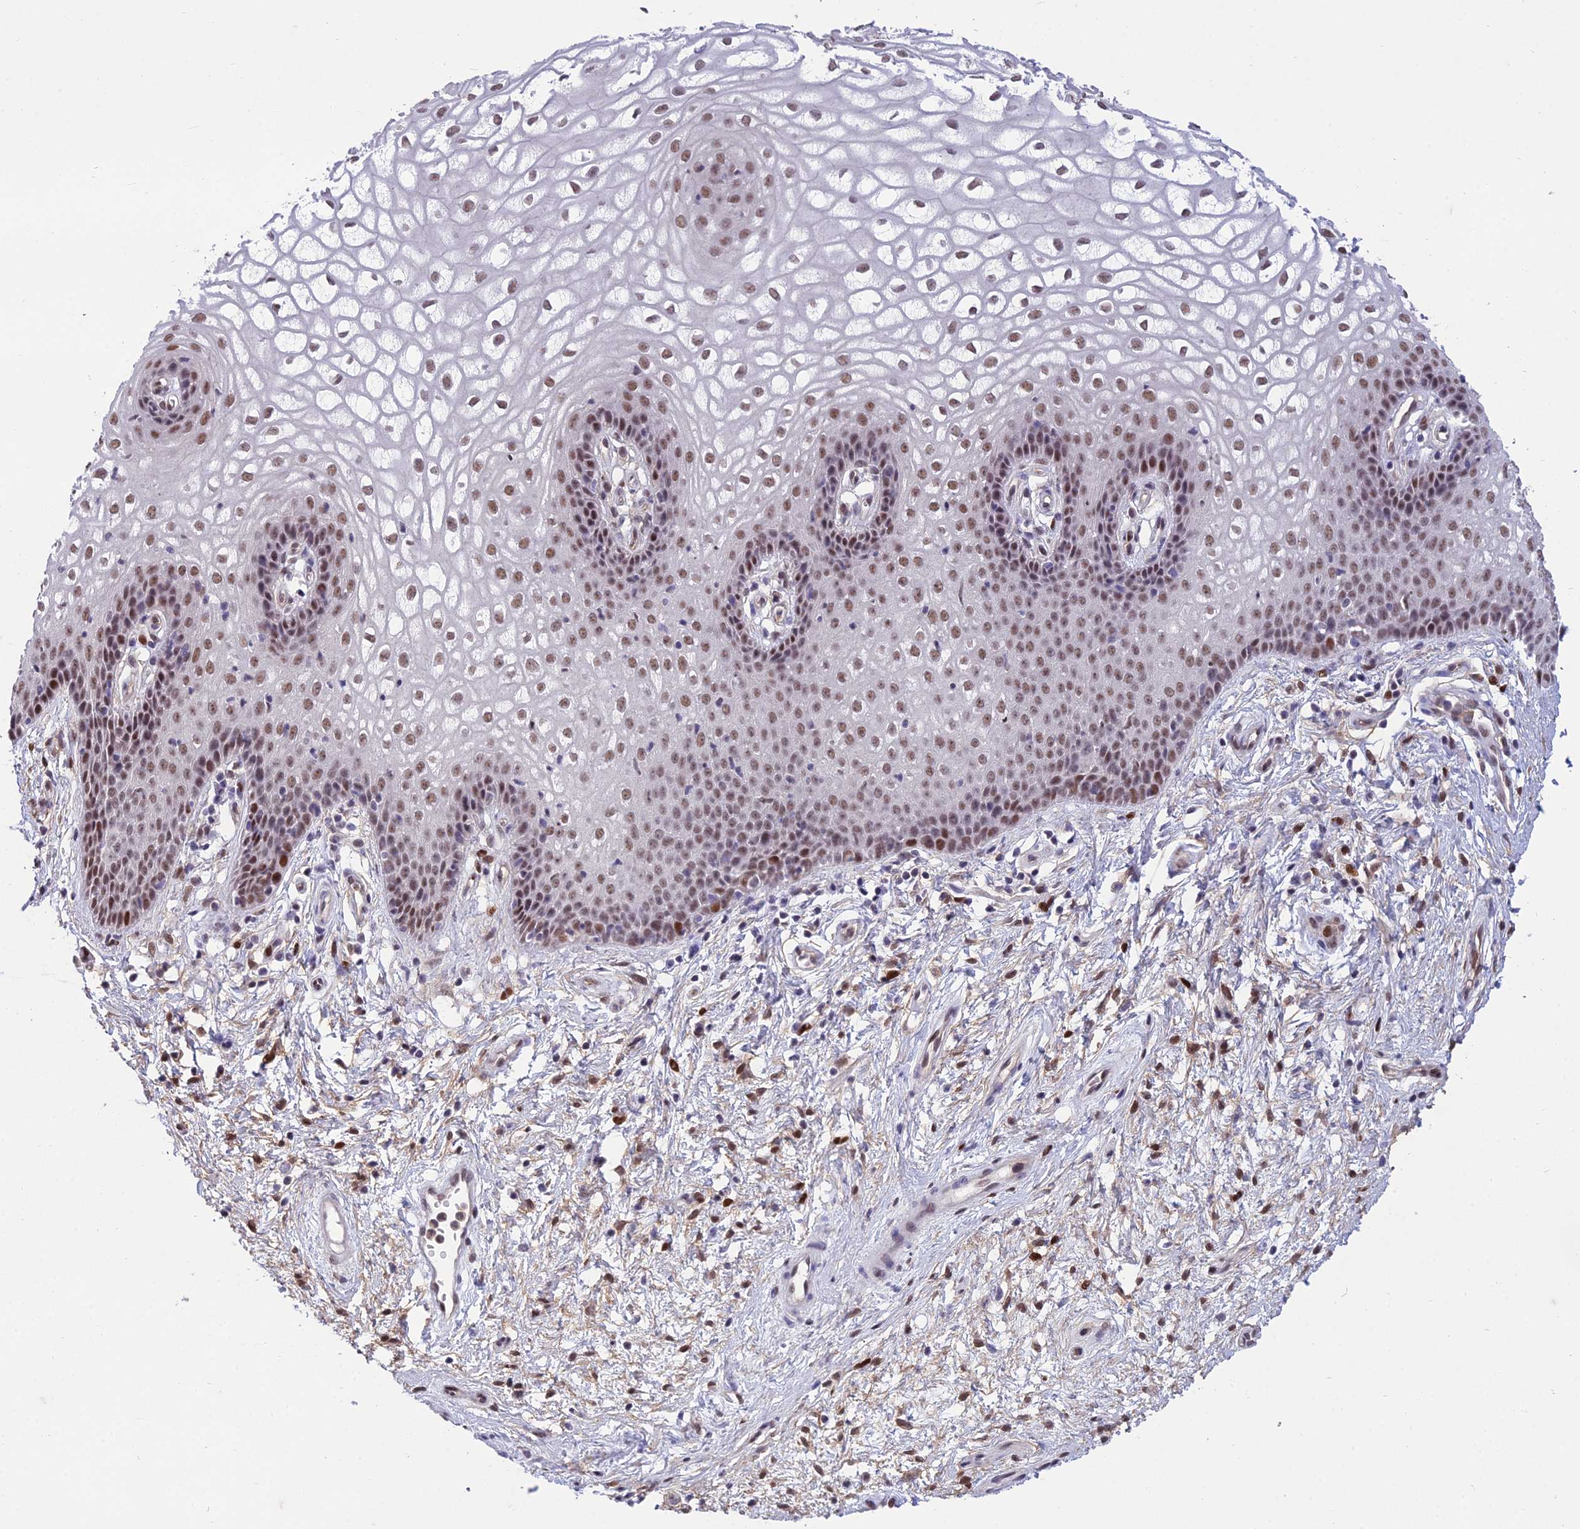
{"staining": {"intensity": "moderate", "quantity": ">75%", "location": "nuclear"}, "tissue": "vagina", "cell_type": "Squamous epithelial cells", "image_type": "normal", "snomed": [{"axis": "morphology", "description": "Normal tissue, NOS"}, {"axis": "topography", "description": "Vagina"}], "caption": "Immunohistochemistry histopathology image of benign vagina: human vagina stained using IHC reveals medium levels of moderate protein expression localized specifically in the nuclear of squamous epithelial cells, appearing as a nuclear brown color.", "gene": "RANBP3", "patient": {"sex": "female", "age": 34}}